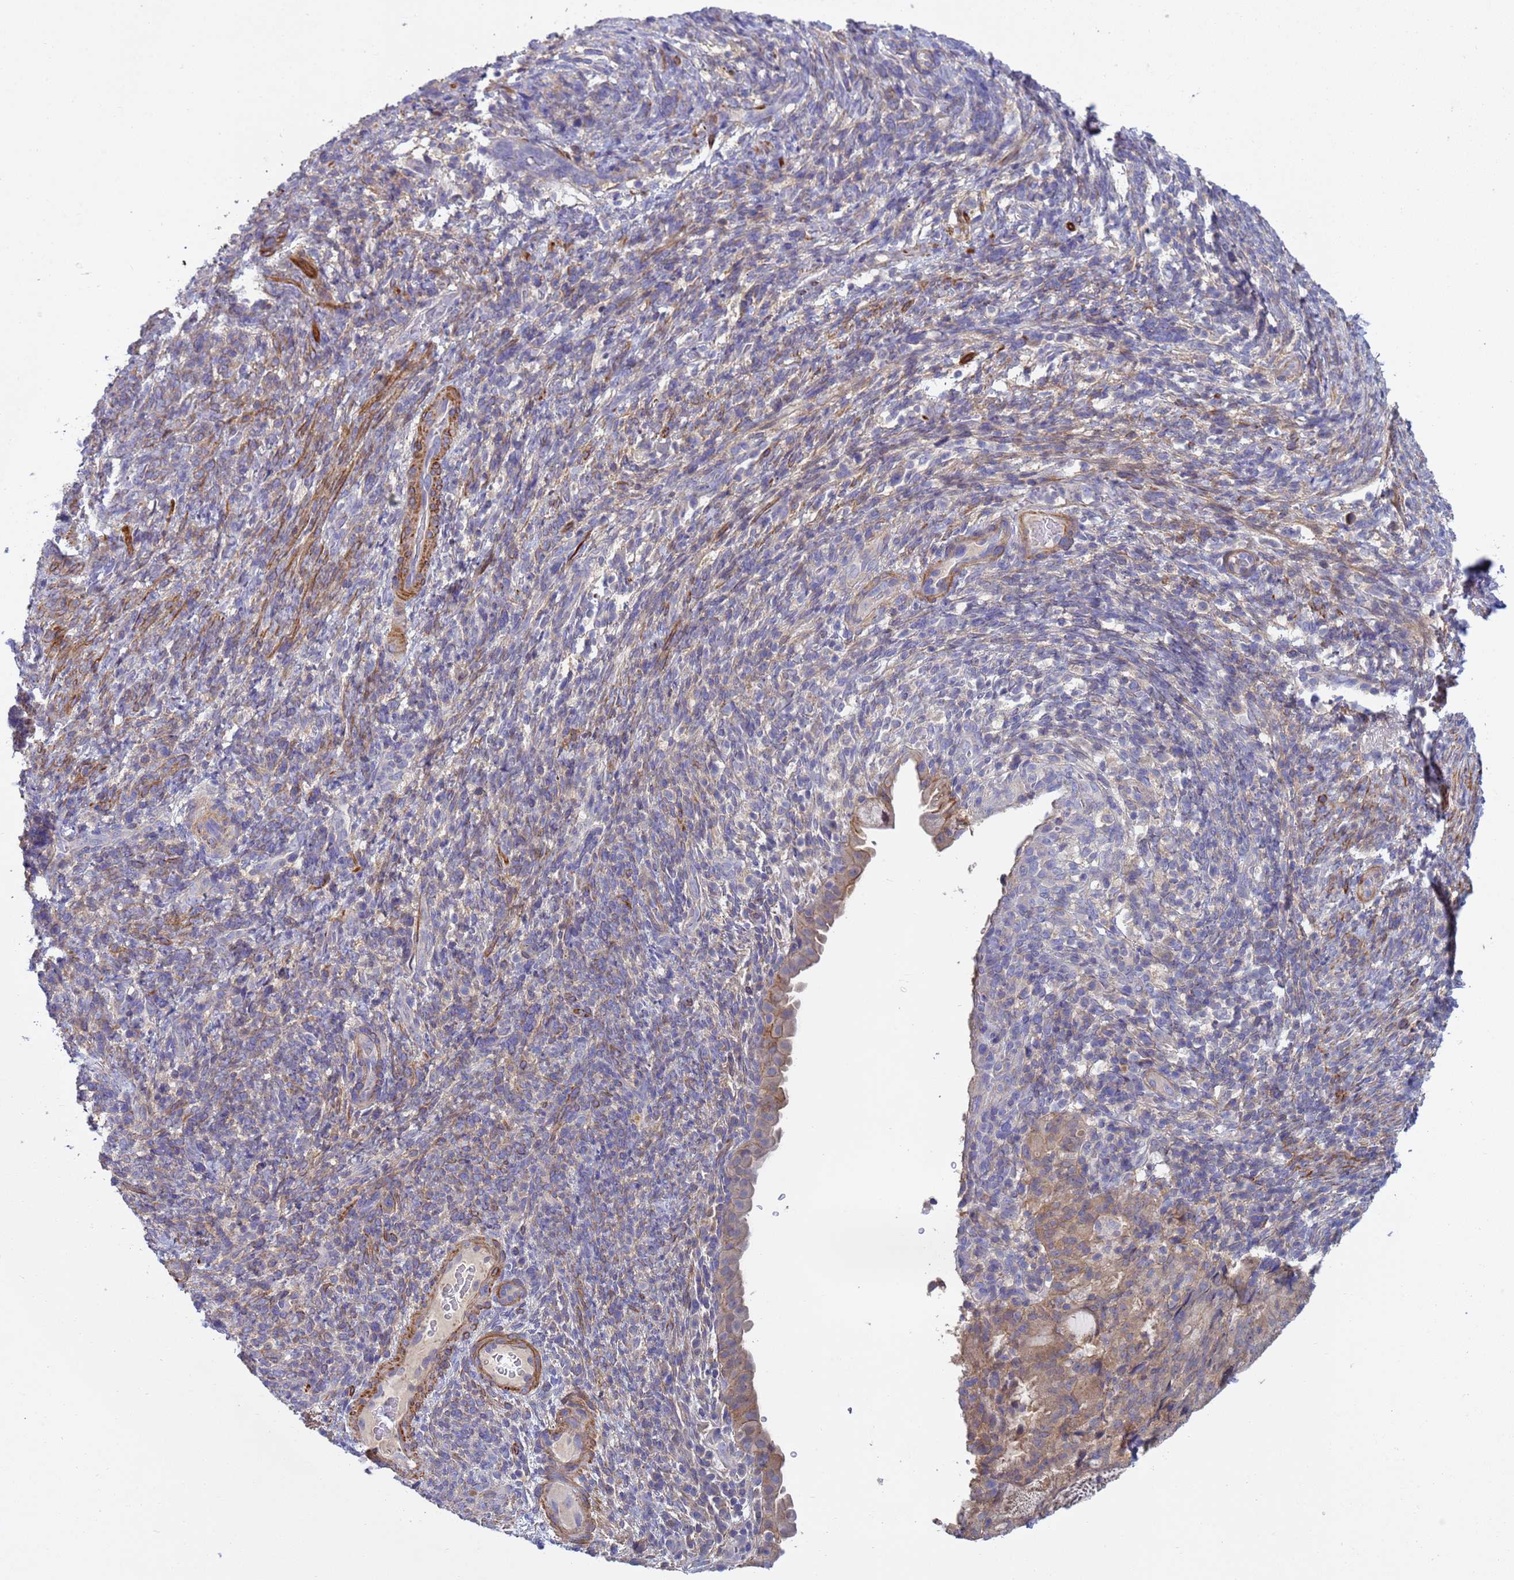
{"staining": {"intensity": "weak", "quantity": "25%-75%", "location": "cytoplasmic/membranous"}, "tissue": "endometrial cancer", "cell_type": "Tumor cells", "image_type": "cancer", "snomed": [{"axis": "morphology", "description": "Adenocarcinoma, NOS"}, {"axis": "topography", "description": "Endometrium"}], "caption": "This is an image of immunohistochemistry staining of endometrial adenocarcinoma, which shows weak positivity in the cytoplasmic/membranous of tumor cells.", "gene": "KLHL13", "patient": {"sex": "female", "age": 70}}